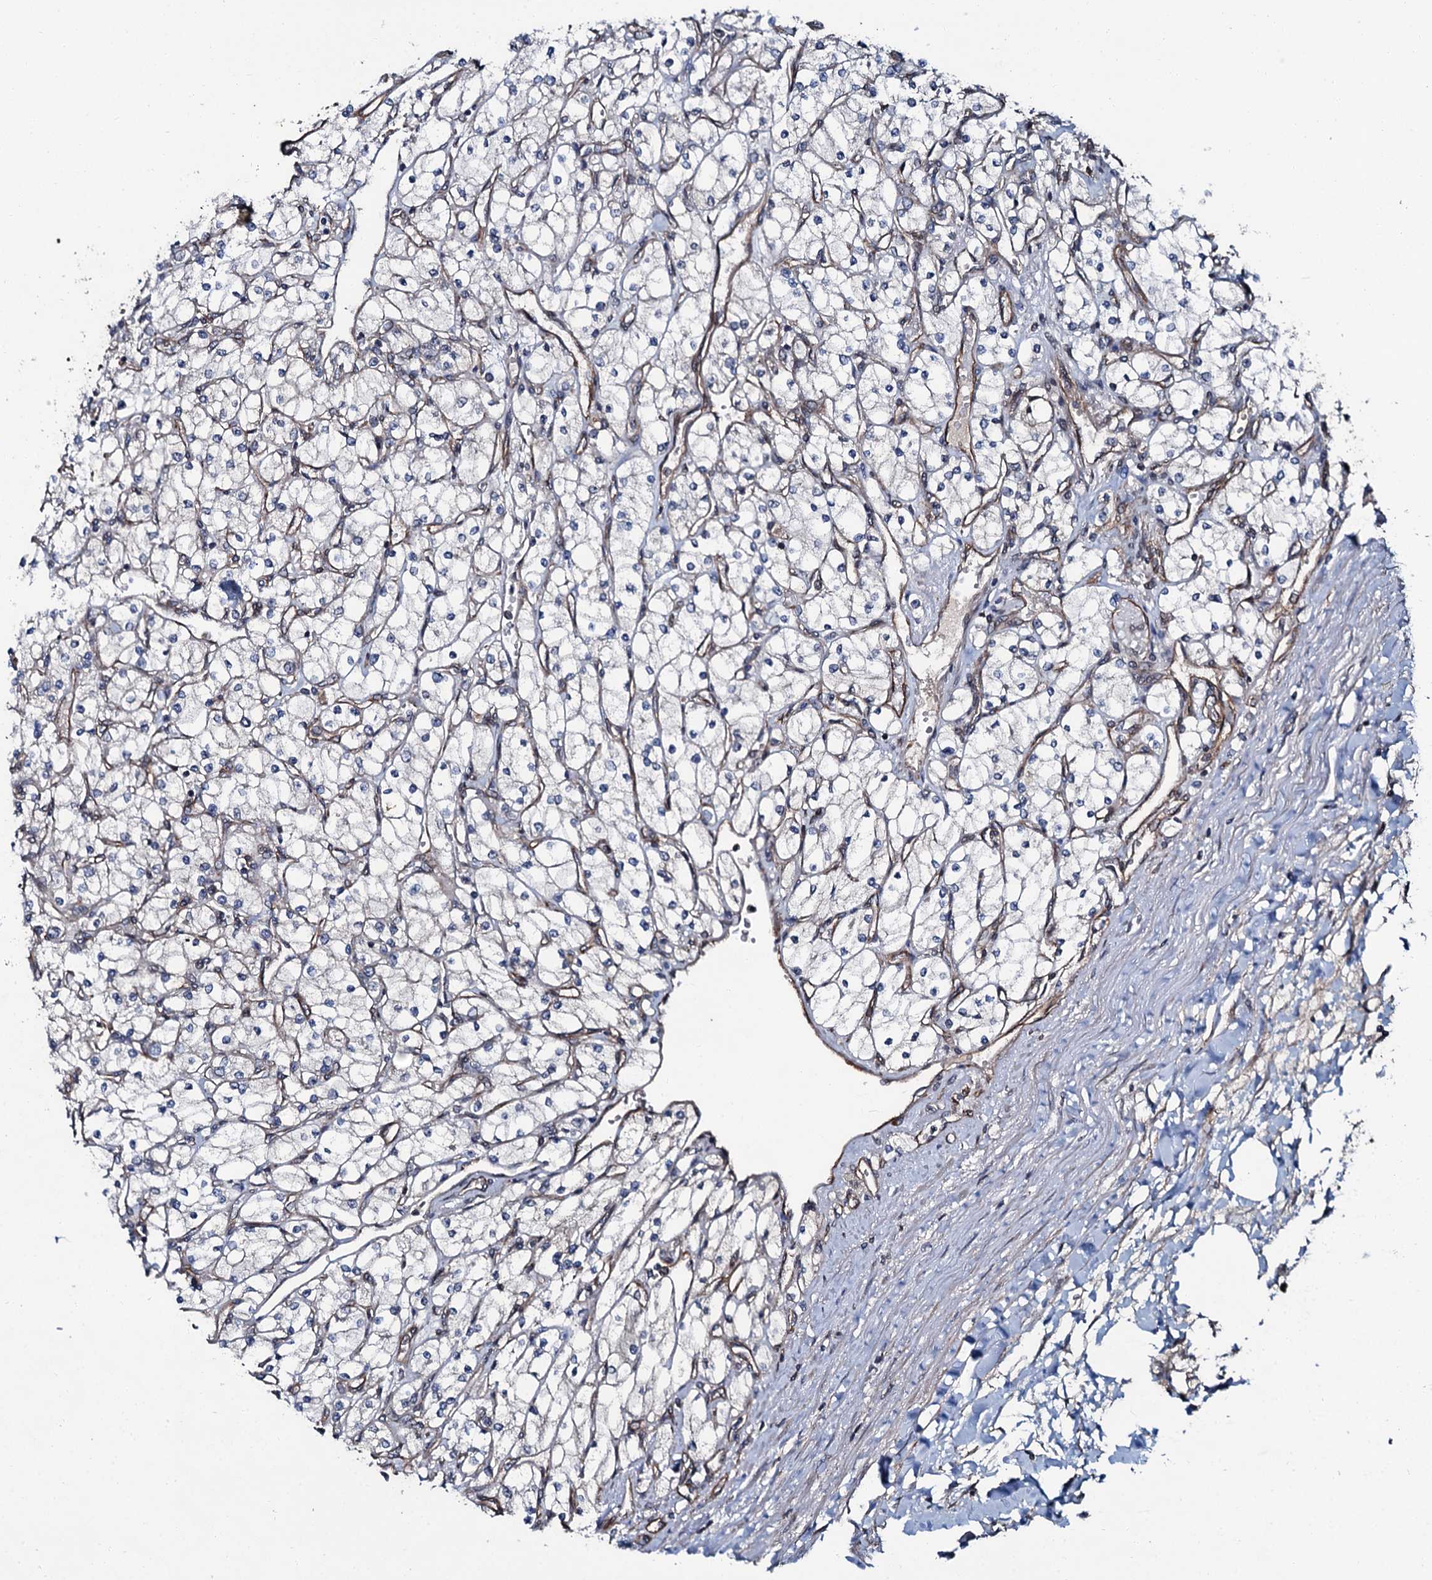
{"staining": {"intensity": "negative", "quantity": "none", "location": "none"}, "tissue": "renal cancer", "cell_type": "Tumor cells", "image_type": "cancer", "snomed": [{"axis": "morphology", "description": "Adenocarcinoma, NOS"}, {"axis": "topography", "description": "Kidney"}], "caption": "Human renal adenocarcinoma stained for a protein using immunohistochemistry (IHC) reveals no staining in tumor cells.", "gene": "ZFYVE19", "patient": {"sex": "male", "age": 80}}